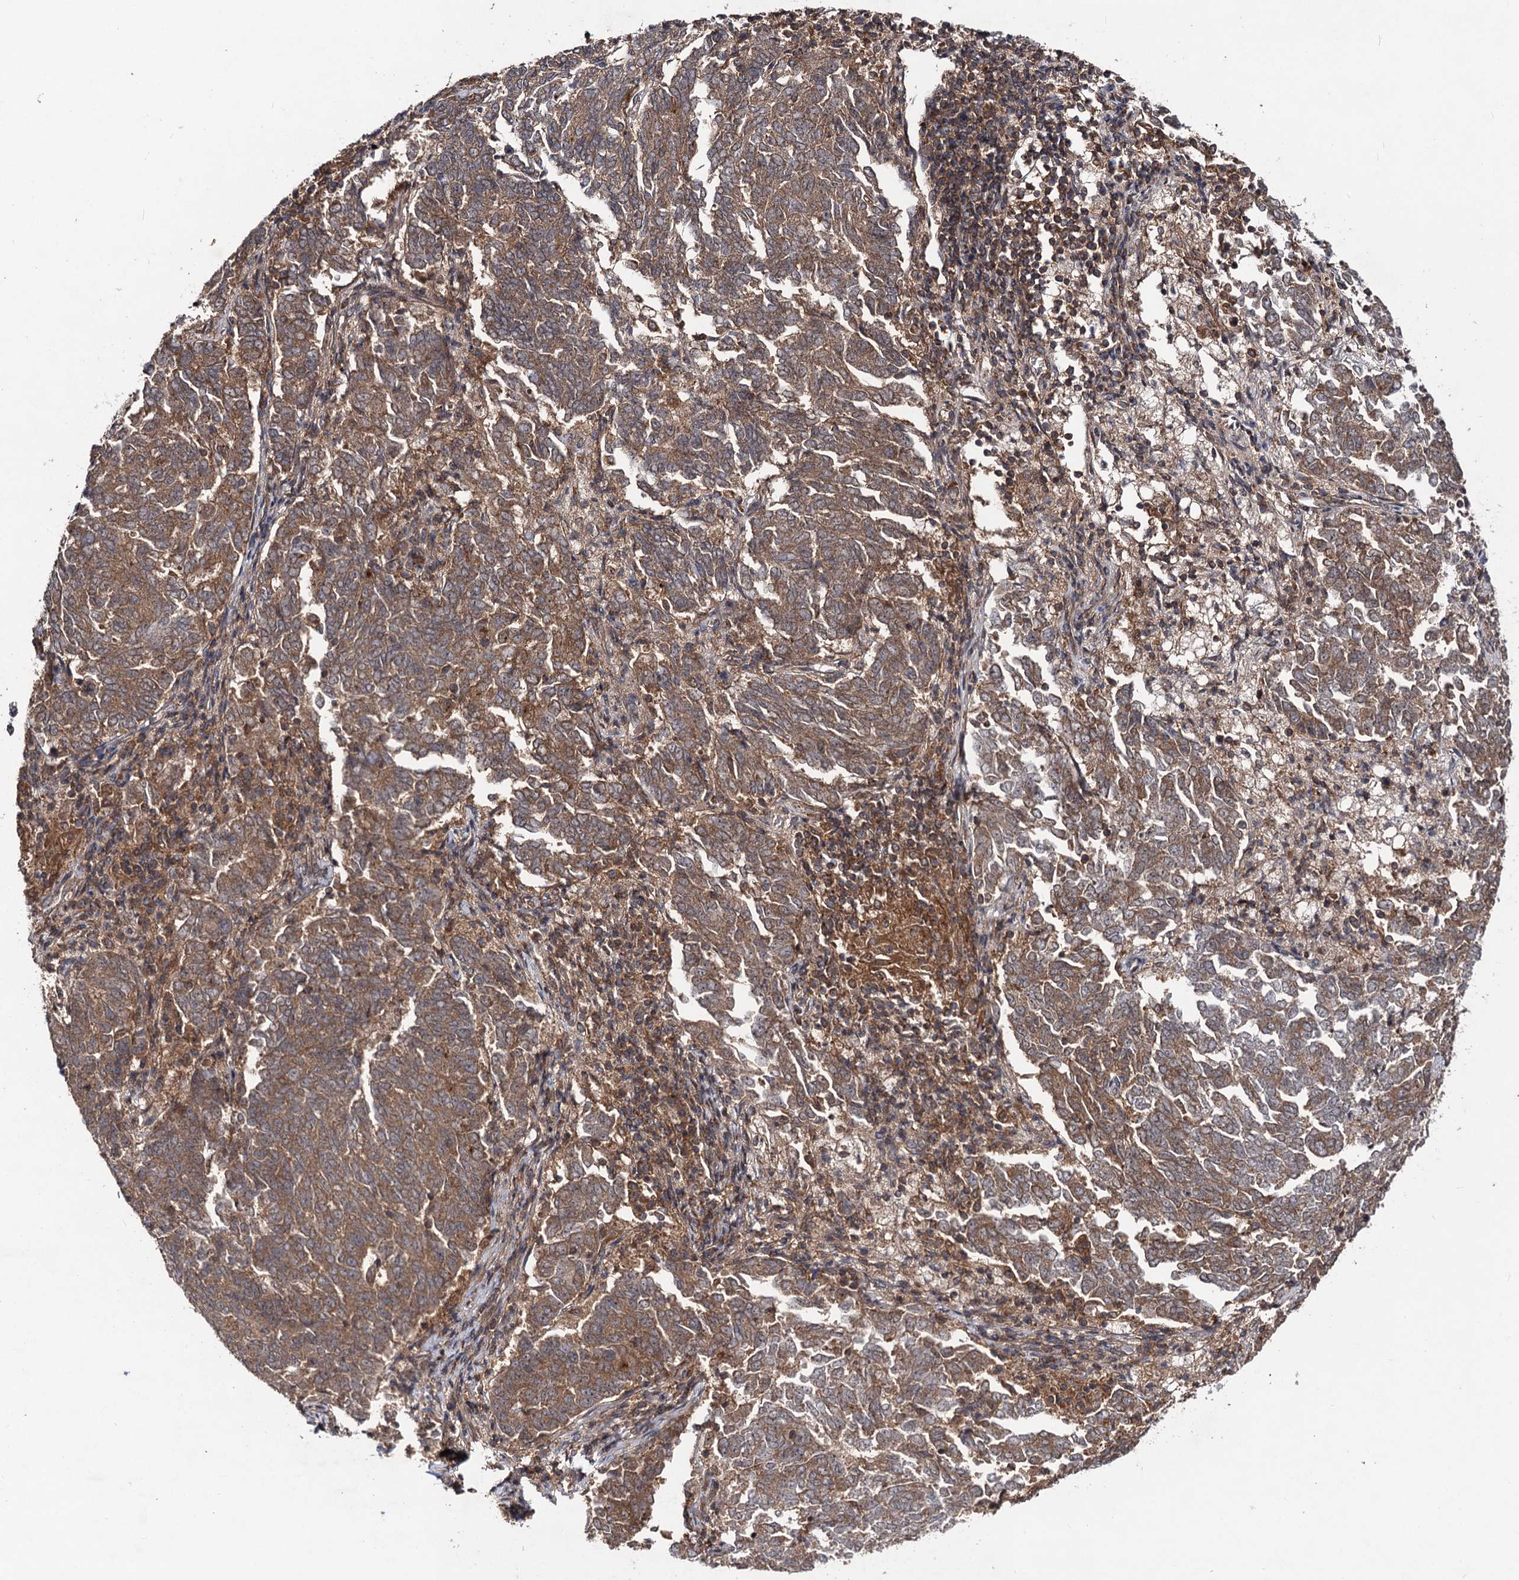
{"staining": {"intensity": "moderate", "quantity": ">75%", "location": "cytoplasmic/membranous"}, "tissue": "endometrial cancer", "cell_type": "Tumor cells", "image_type": "cancer", "snomed": [{"axis": "morphology", "description": "Adenocarcinoma, NOS"}, {"axis": "topography", "description": "Endometrium"}], "caption": "Human endometrial adenocarcinoma stained with a protein marker demonstrates moderate staining in tumor cells.", "gene": "KXD1", "patient": {"sex": "female", "age": 80}}